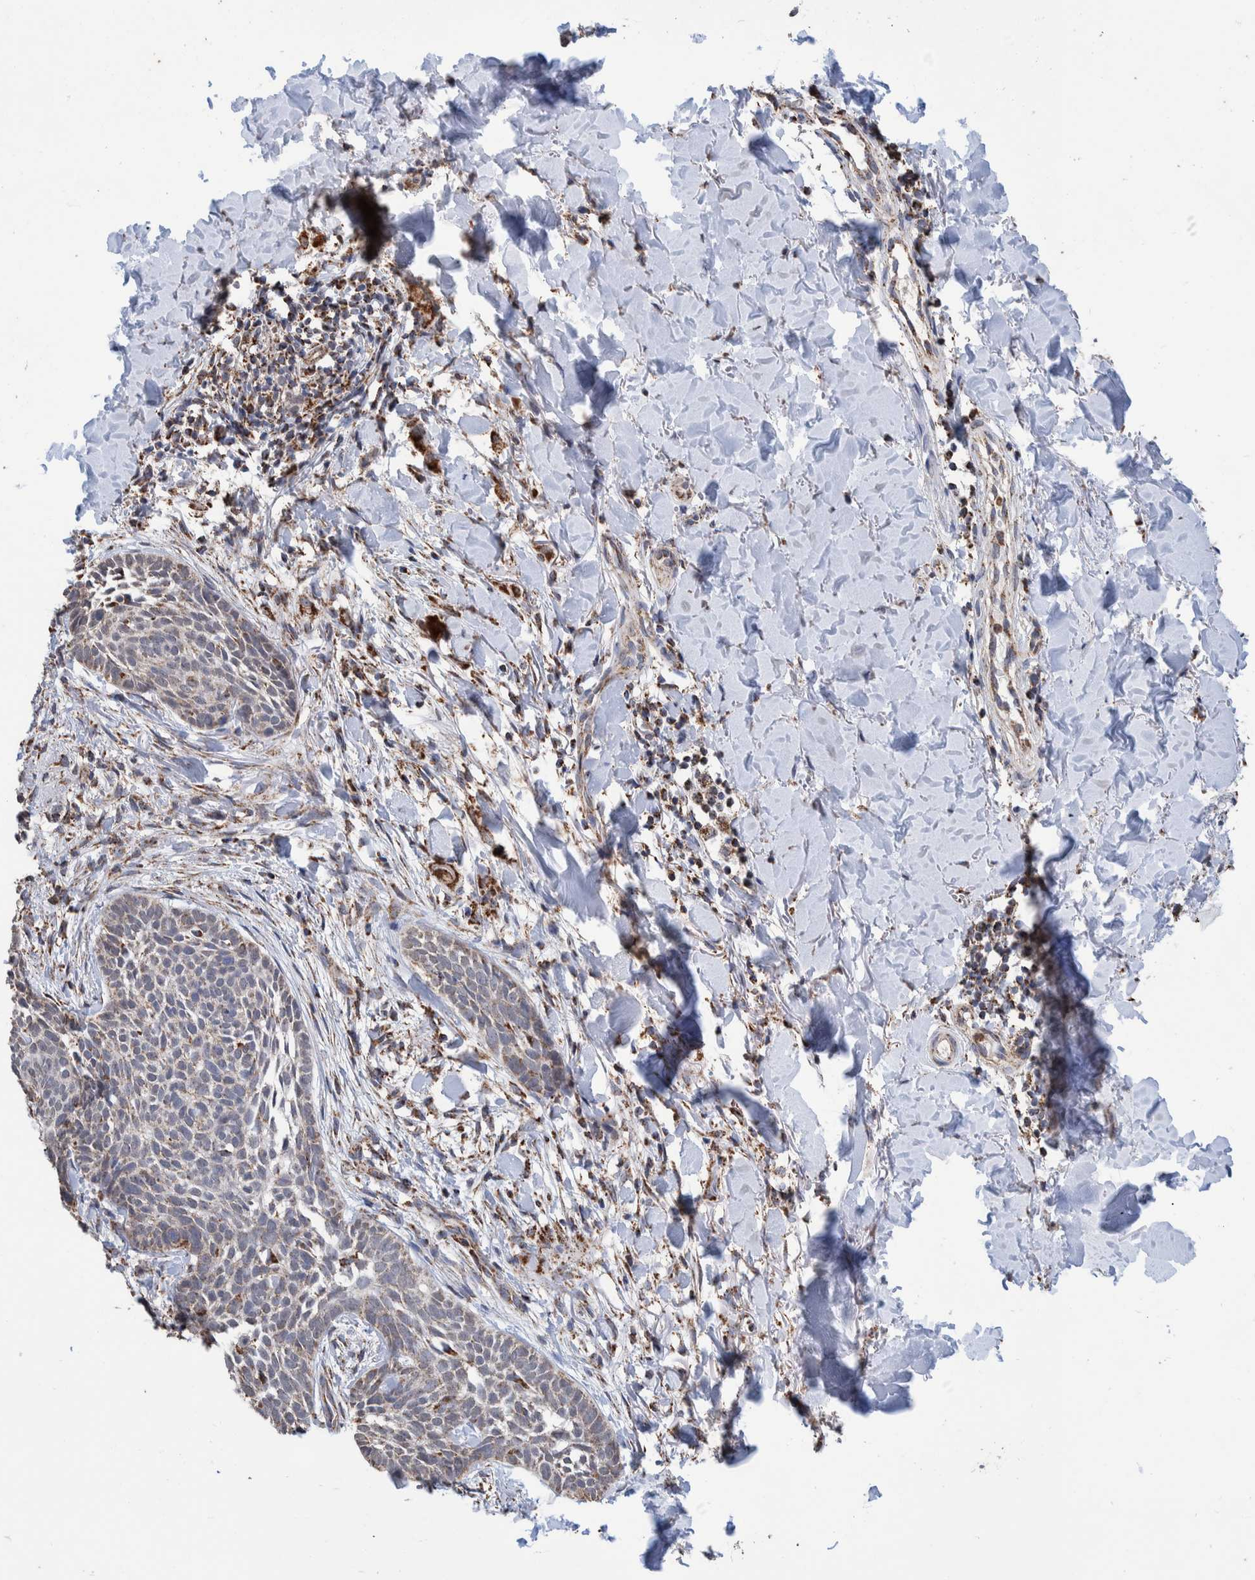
{"staining": {"intensity": "weak", "quantity": "<25%", "location": "cytoplasmic/membranous"}, "tissue": "skin cancer", "cell_type": "Tumor cells", "image_type": "cancer", "snomed": [{"axis": "morphology", "description": "Normal tissue, NOS"}, {"axis": "morphology", "description": "Basal cell carcinoma"}, {"axis": "topography", "description": "Skin"}], "caption": "IHC of human basal cell carcinoma (skin) shows no positivity in tumor cells. The staining was performed using DAB to visualize the protein expression in brown, while the nuclei were stained in blue with hematoxylin (Magnification: 20x).", "gene": "DECR1", "patient": {"sex": "male", "age": 67}}